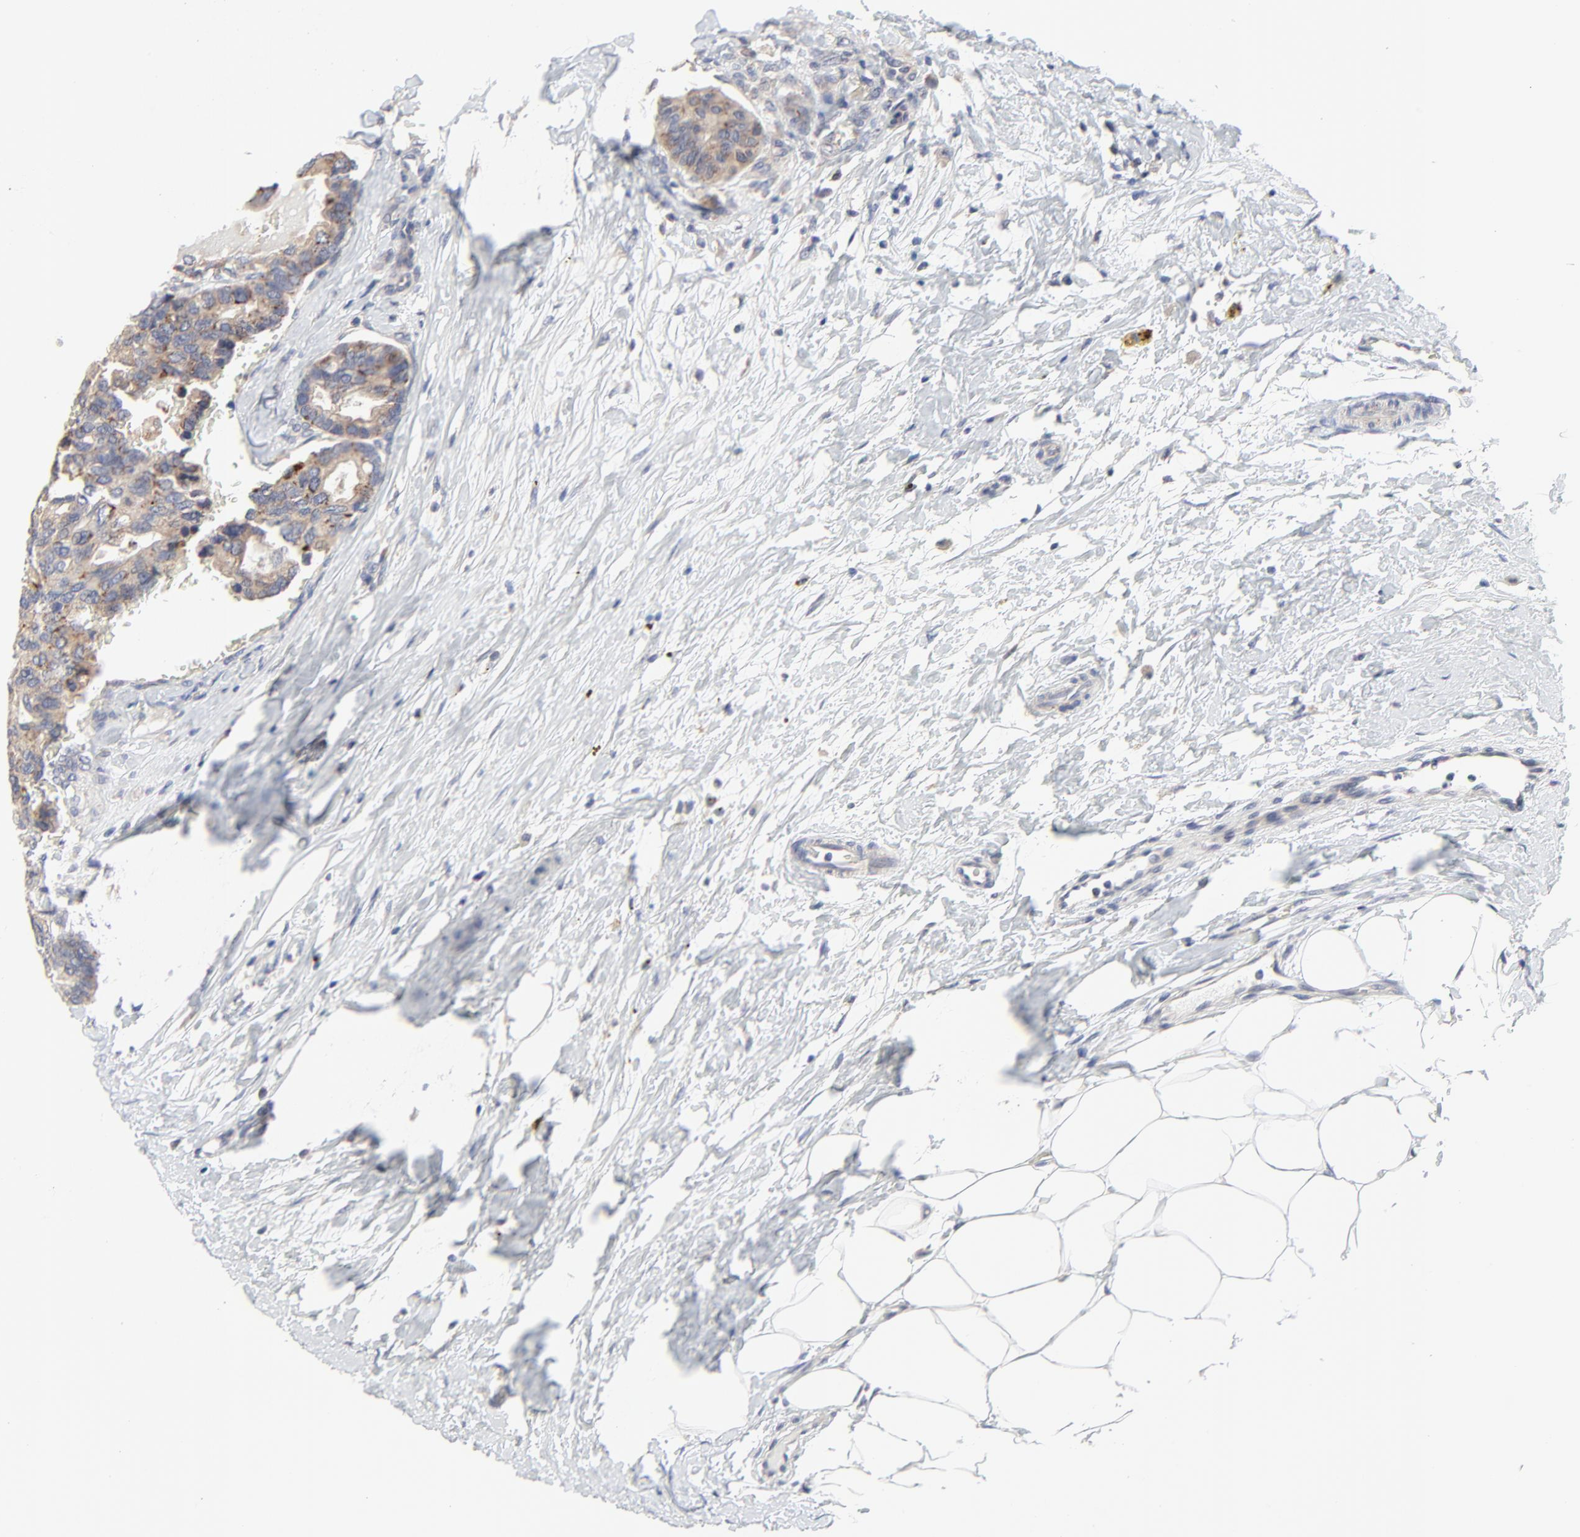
{"staining": {"intensity": "moderate", "quantity": ">75%", "location": "cytoplasmic/membranous"}, "tissue": "breast cancer", "cell_type": "Tumor cells", "image_type": "cancer", "snomed": [{"axis": "morphology", "description": "Duct carcinoma"}, {"axis": "topography", "description": "Breast"}], "caption": "Immunohistochemistry (IHC) (DAB) staining of invasive ductal carcinoma (breast) reveals moderate cytoplasmic/membranous protein expression in about >75% of tumor cells.", "gene": "DHRSX", "patient": {"sex": "female", "age": 69}}